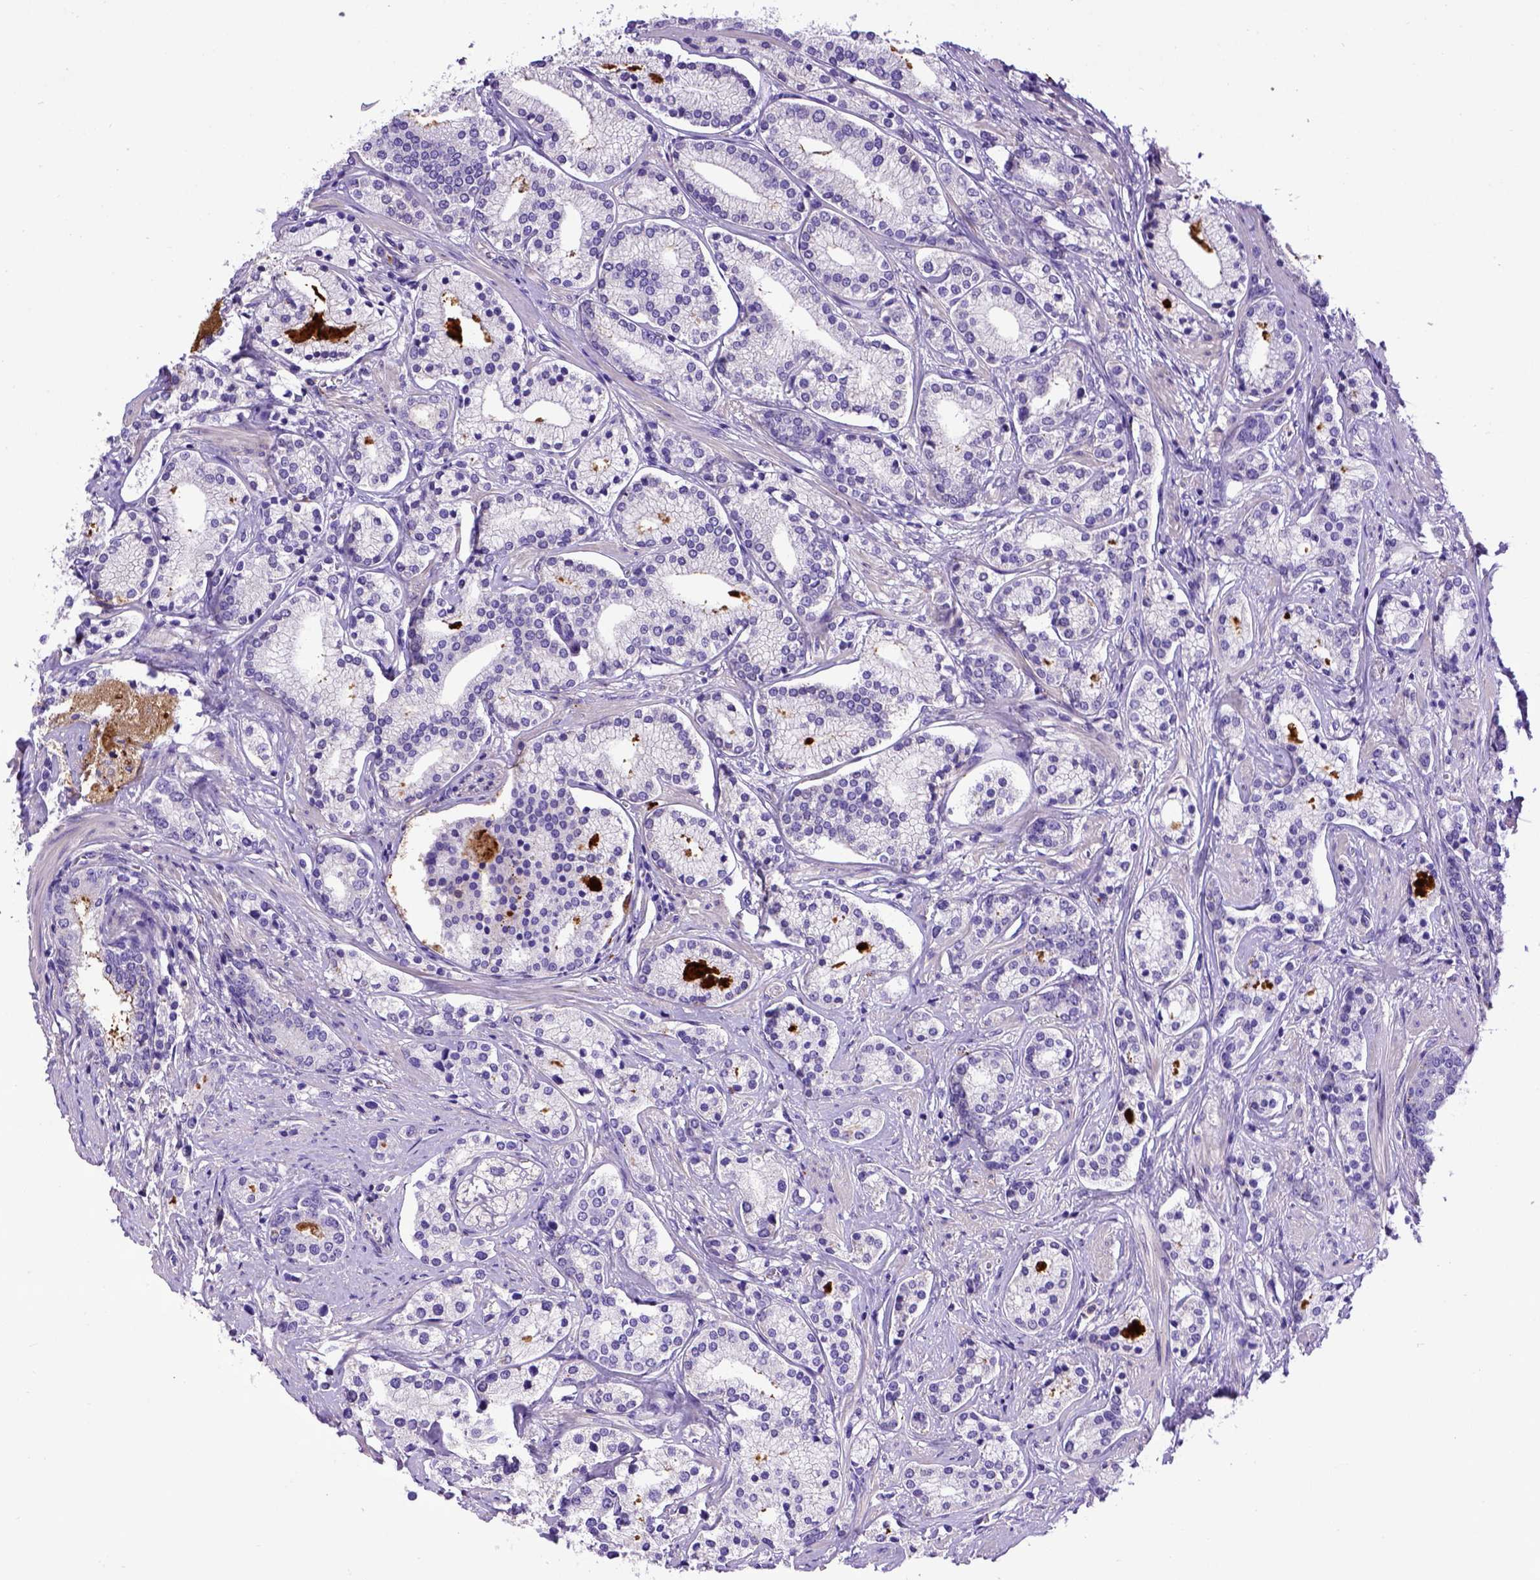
{"staining": {"intensity": "negative", "quantity": "none", "location": "none"}, "tissue": "prostate cancer", "cell_type": "Tumor cells", "image_type": "cancer", "snomed": [{"axis": "morphology", "description": "Adenocarcinoma, High grade"}, {"axis": "topography", "description": "Prostate"}], "caption": "Protein analysis of prostate cancer (high-grade adenocarcinoma) shows no significant expression in tumor cells. (DAB IHC visualized using brightfield microscopy, high magnification).", "gene": "ADAM12", "patient": {"sex": "male", "age": 58}}